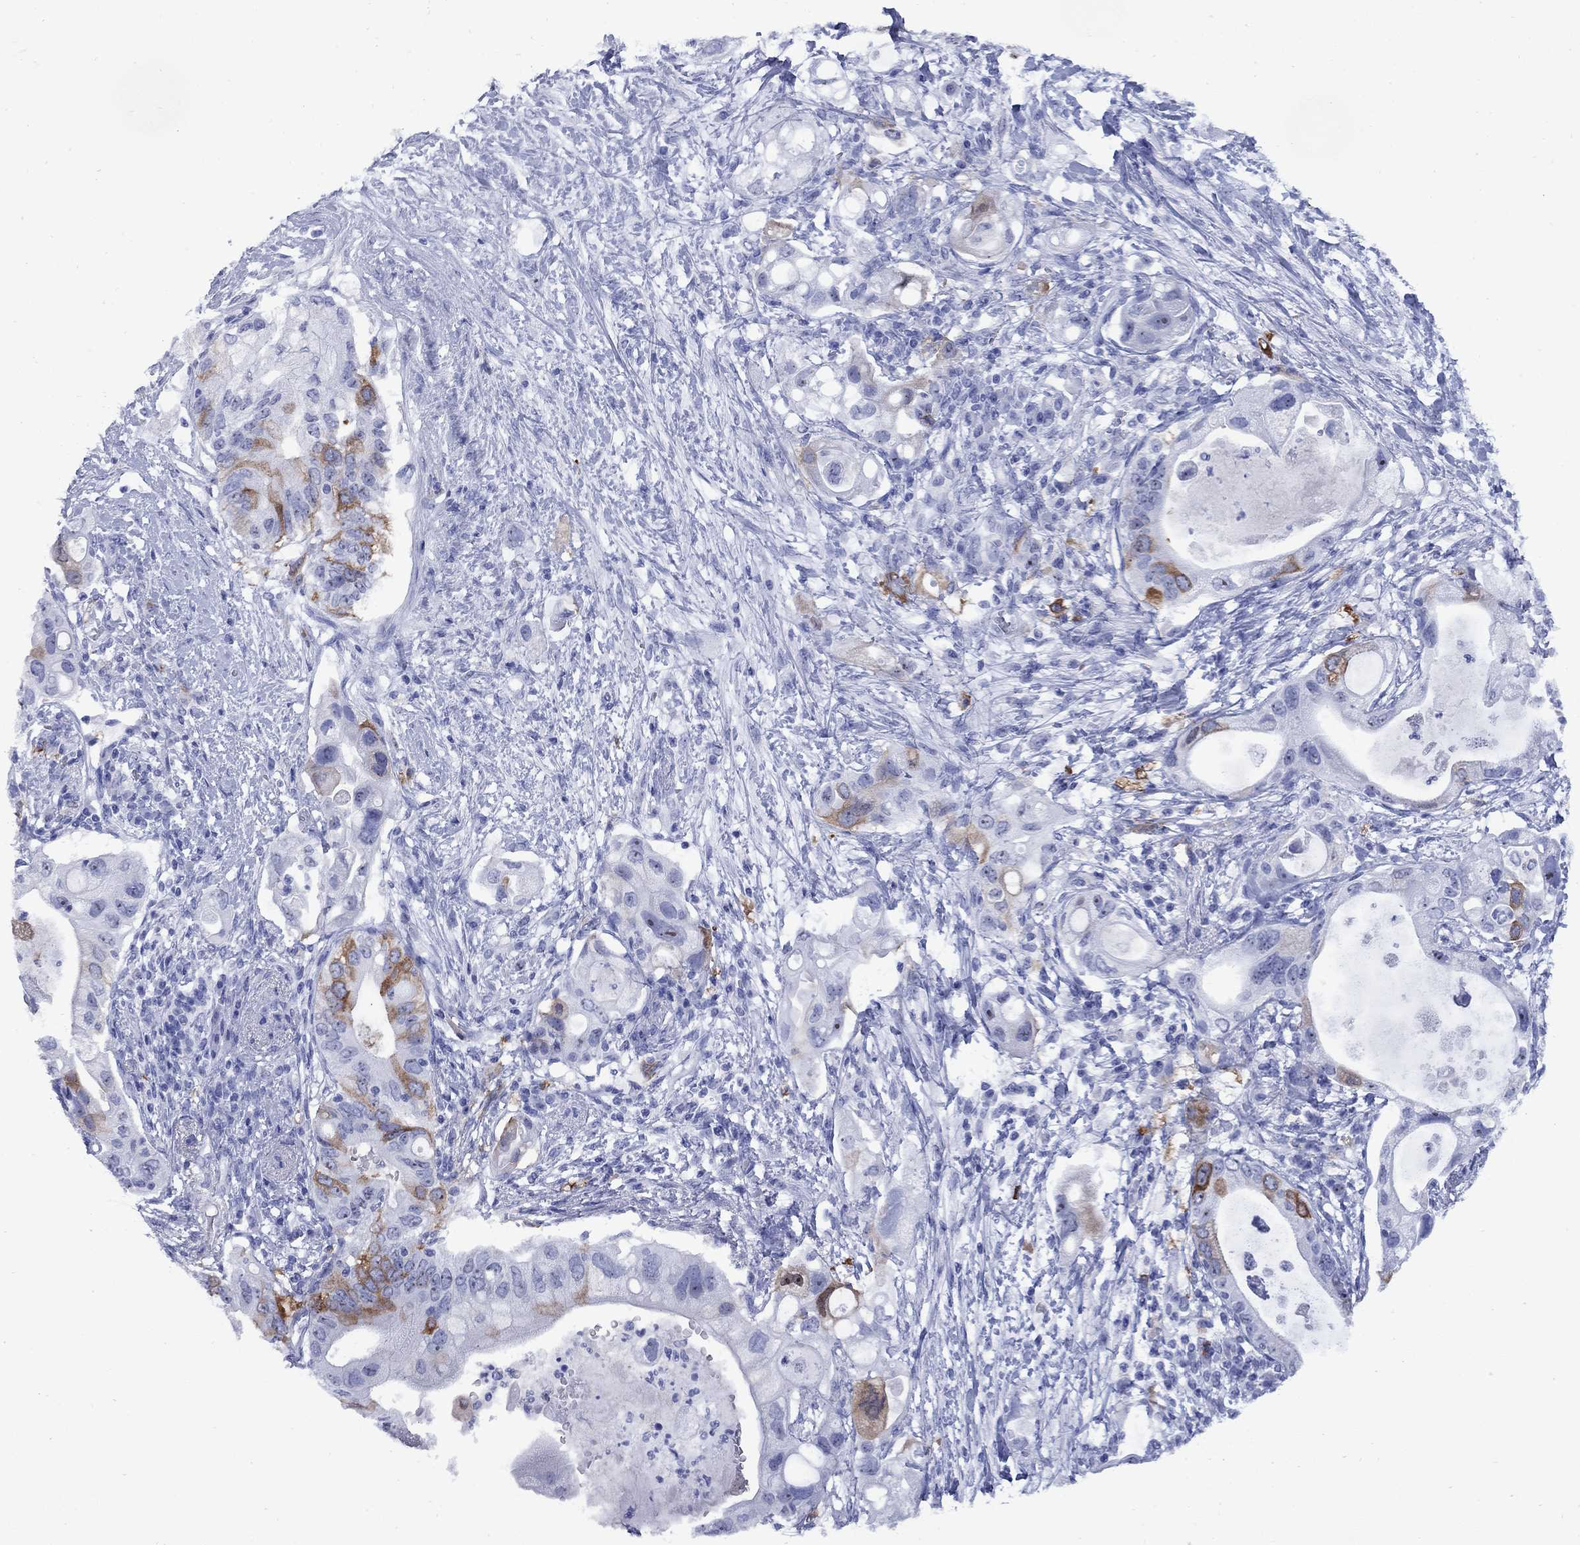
{"staining": {"intensity": "strong", "quantity": "<25%", "location": "cytoplasmic/membranous"}, "tissue": "pancreatic cancer", "cell_type": "Tumor cells", "image_type": "cancer", "snomed": [{"axis": "morphology", "description": "Adenocarcinoma, NOS"}, {"axis": "topography", "description": "Pancreas"}], "caption": "Immunohistochemistry (IHC) (DAB) staining of human pancreatic cancer displays strong cytoplasmic/membranous protein expression in approximately <25% of tumor cells.", "gene": "TACC3", "patient": {"sex": "female", "age": 72}}